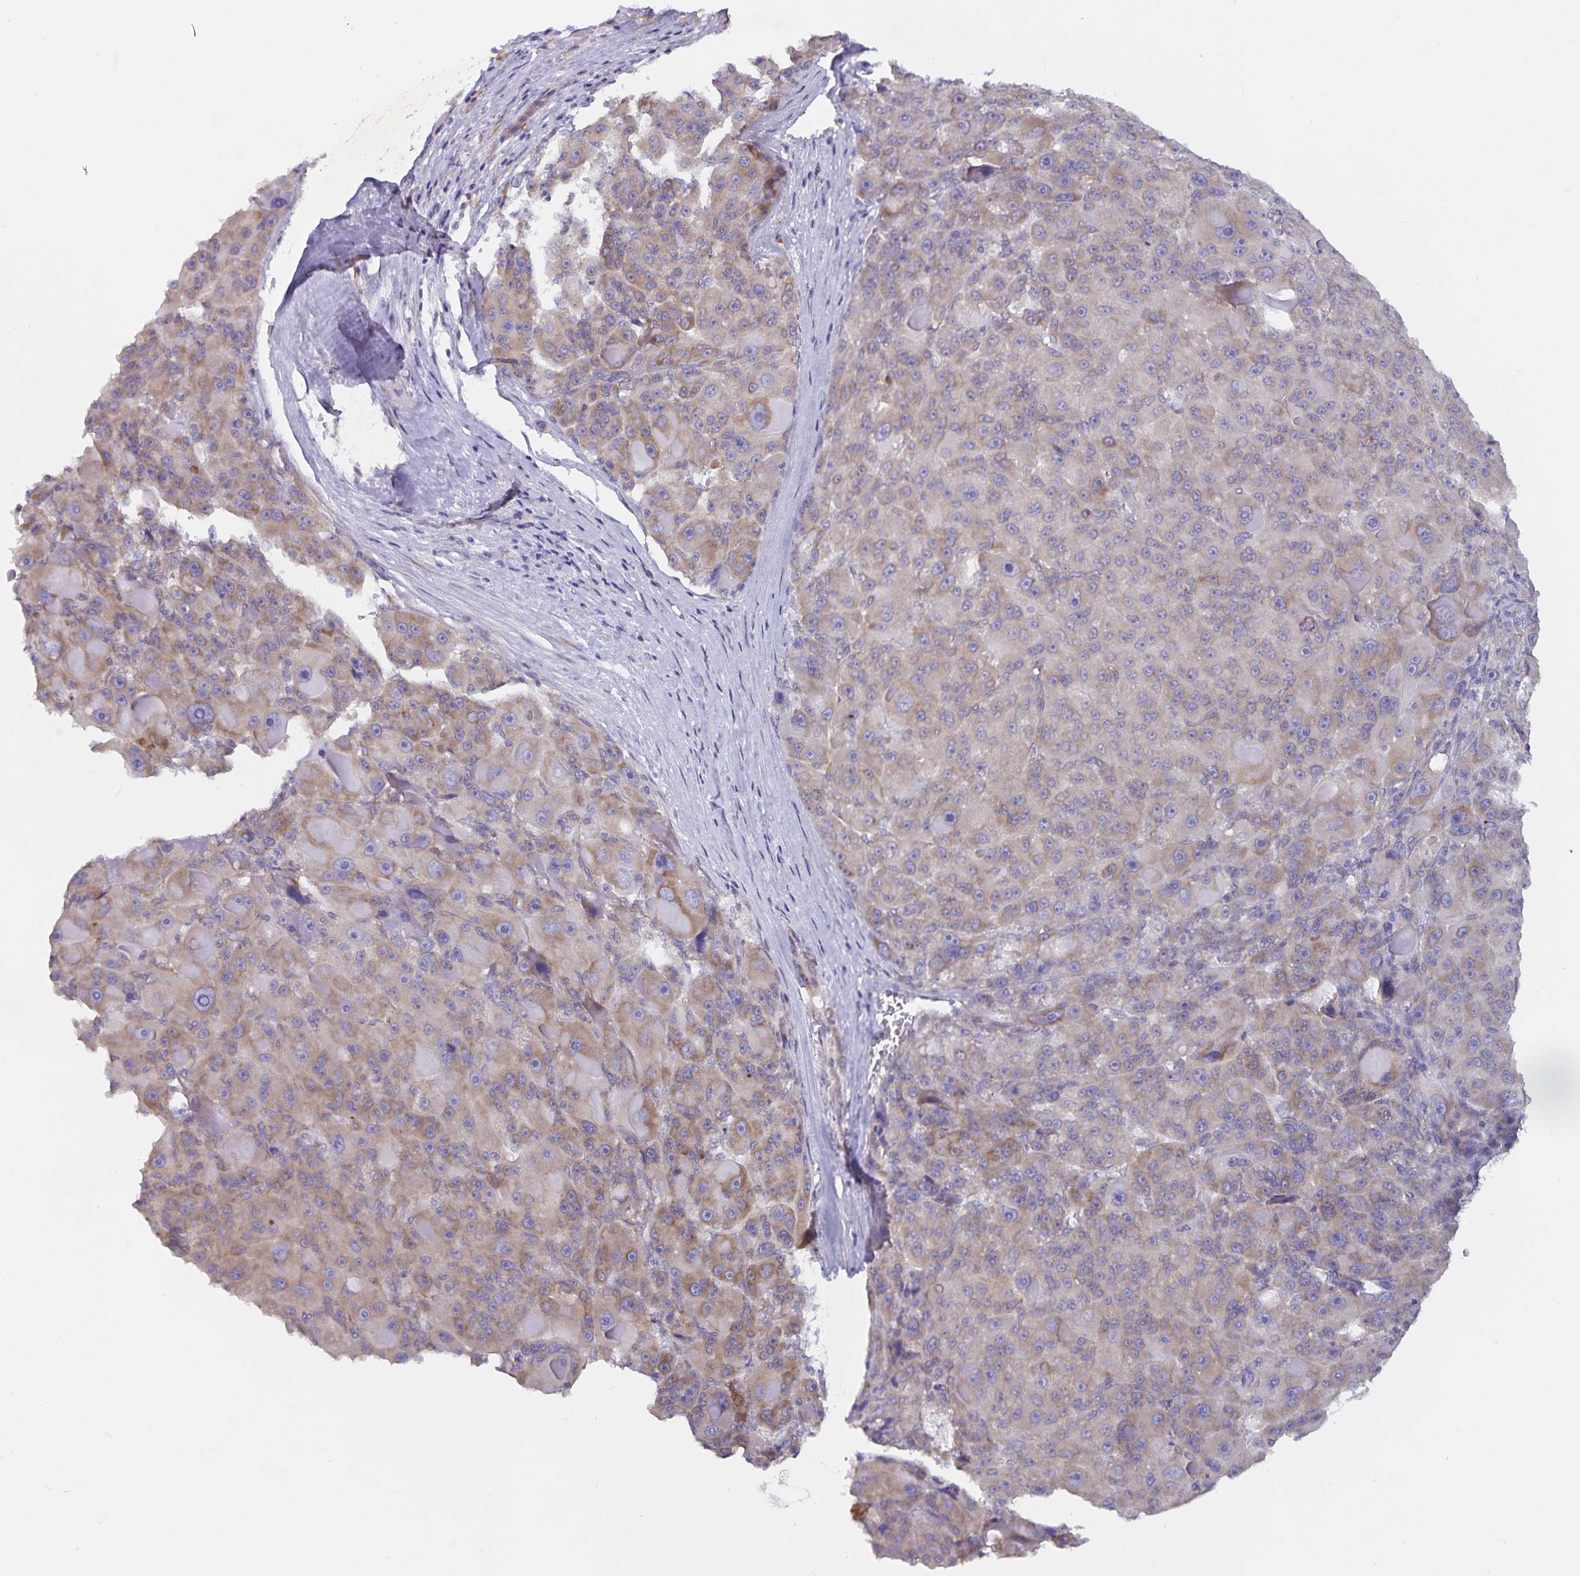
{"staining": {"intensity": "moderate", "quantity": ">75%", "location": "cytoplasmic/membranous"}, "tissue": "liver cancer", "cell_type": "Tumor cells", "image_type": "cancer", "snomed": [{"axis": "morphology", "description": "Carcinoma, Hepatocellular, NOS"}, {"axis": "topography", "description": "Liver"}], "caption": "Protein positivity by immunohistochemistry (IHC) demonstrates moderate cytoplasmic/membranous staining in about >75% of tumor cells in liver cancer. (DAB = brown stain, brightfield microscopy at high magnification).", "gene": "FAM120A", "patient": {"sex": "male", "age": 76}}